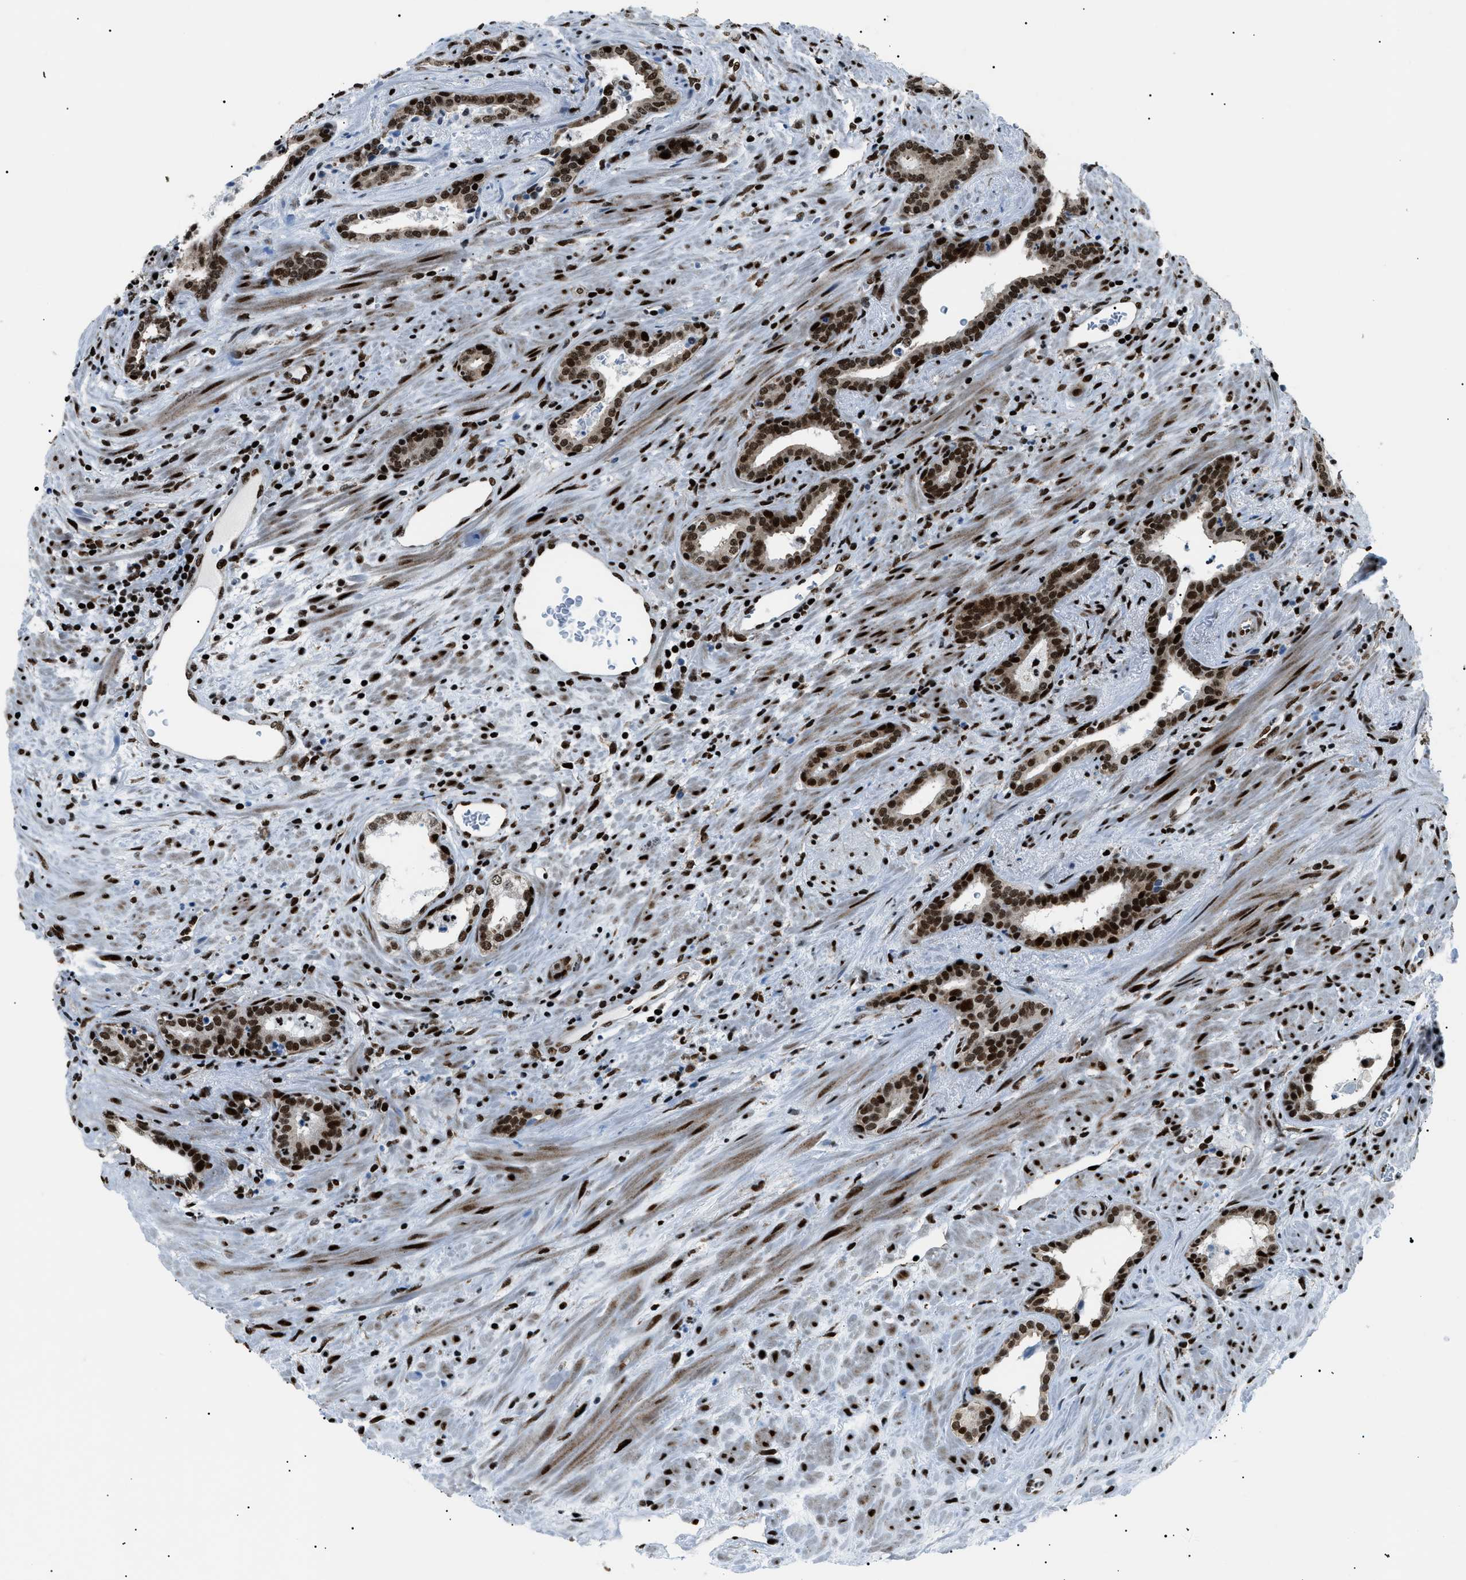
{"staining": {"intensity": "strong", "quantity": ">75%", "location": "nuclear"}, "tissue": "prostate cancer", "cell_type": "Tumor cells", "image_type": "cancer", "snomed": [{"axis": "morphology", "description": "Adenocarcinoma, High grade"}, {"axis": "topography", "description": "Prostate"}], "caption": "Prostate cancer stained for a protein exhibits strong nuclear positivity in tumor cells. The protein of interest is shown in brown color, while the nuclei are stained blue.", "gene": "HNRNPK", "patient": {"sex": "male", "age": 71}}